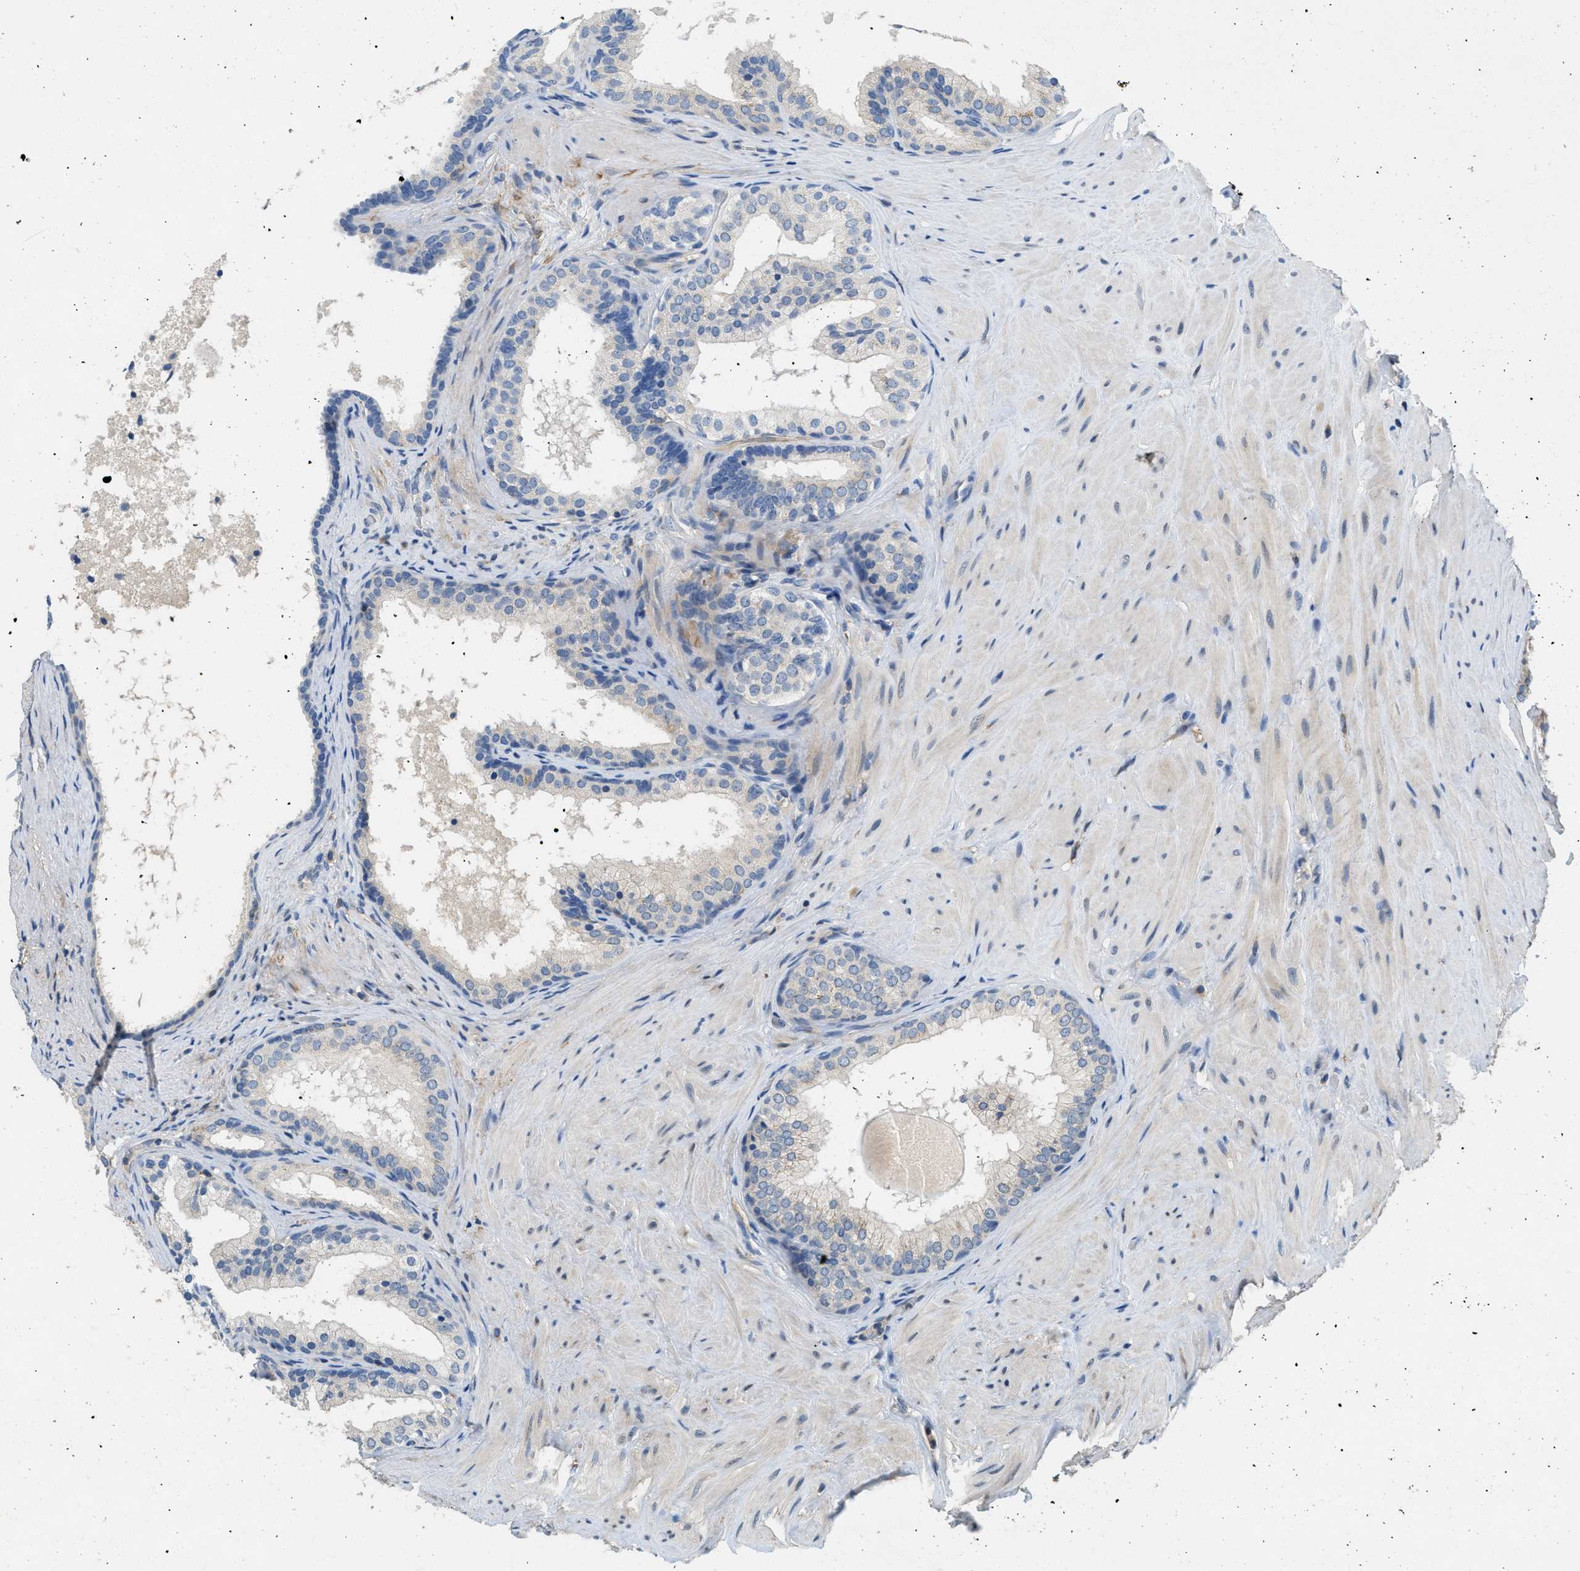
{"staining": {"intensity": "negative", "quantity": "none", "location": "none"}, "tissue": "prostate cancer", "cell_type": "Tumor cells", "image_type": "cancer", "snomed": [{"axis": "morphology", "description": "Adenocarcinoma, Low grade"}, {"axis": "topography", "description": "Prostate"}], "caption": "IHC of prostate low-grade adenocarcinoma exhibits no positivity in tumor cells.", "gene": "DGKE", "patient": {"sex": "male", "age": 69}}